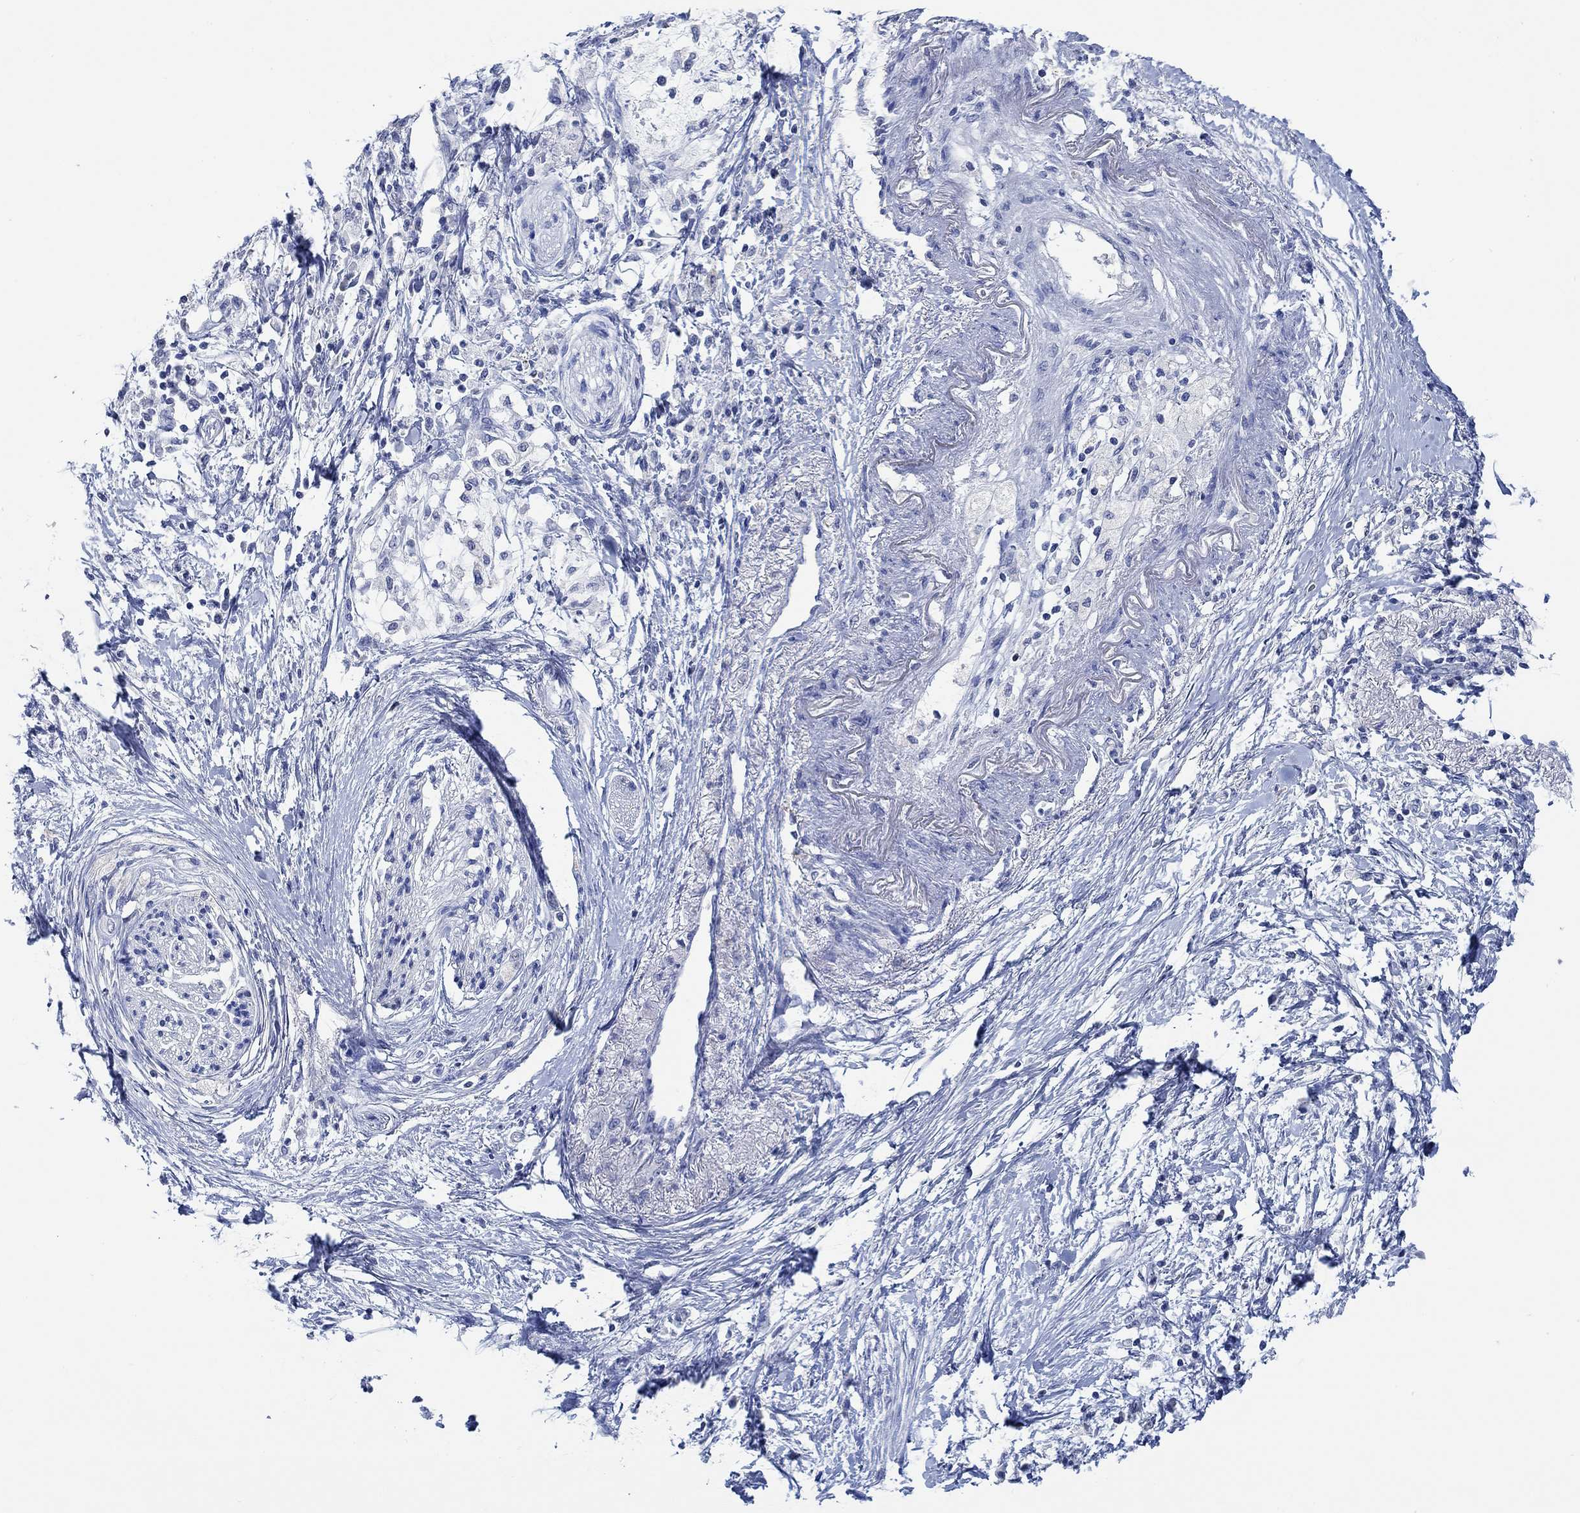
{"staining": {"intensity": "negative", "quantity": "none", "location": "none"}, "tissue": "pancreatic cancer", "cell_type": "Tumor cells", "image_type": "cancer", "snomed": [{"axis": "morphology", "description": "Normal tissue, NOS"}, {"axis": "morphology", "description": "Adenocarcinoma, NOS"}, {"axis": "topography", "description": "Pancreas"}, {"axis": "topography", "description": "Duodenum"}], "caption": "Immunohistochemistry (IHC) of human adenocarcinoma (pancreatic) displays no staining in tumor cells. (DAB IHC with hematoxylin counter stain).", "gene": "PPP1R17", "patient": {"sex": "female", "age": 60}}